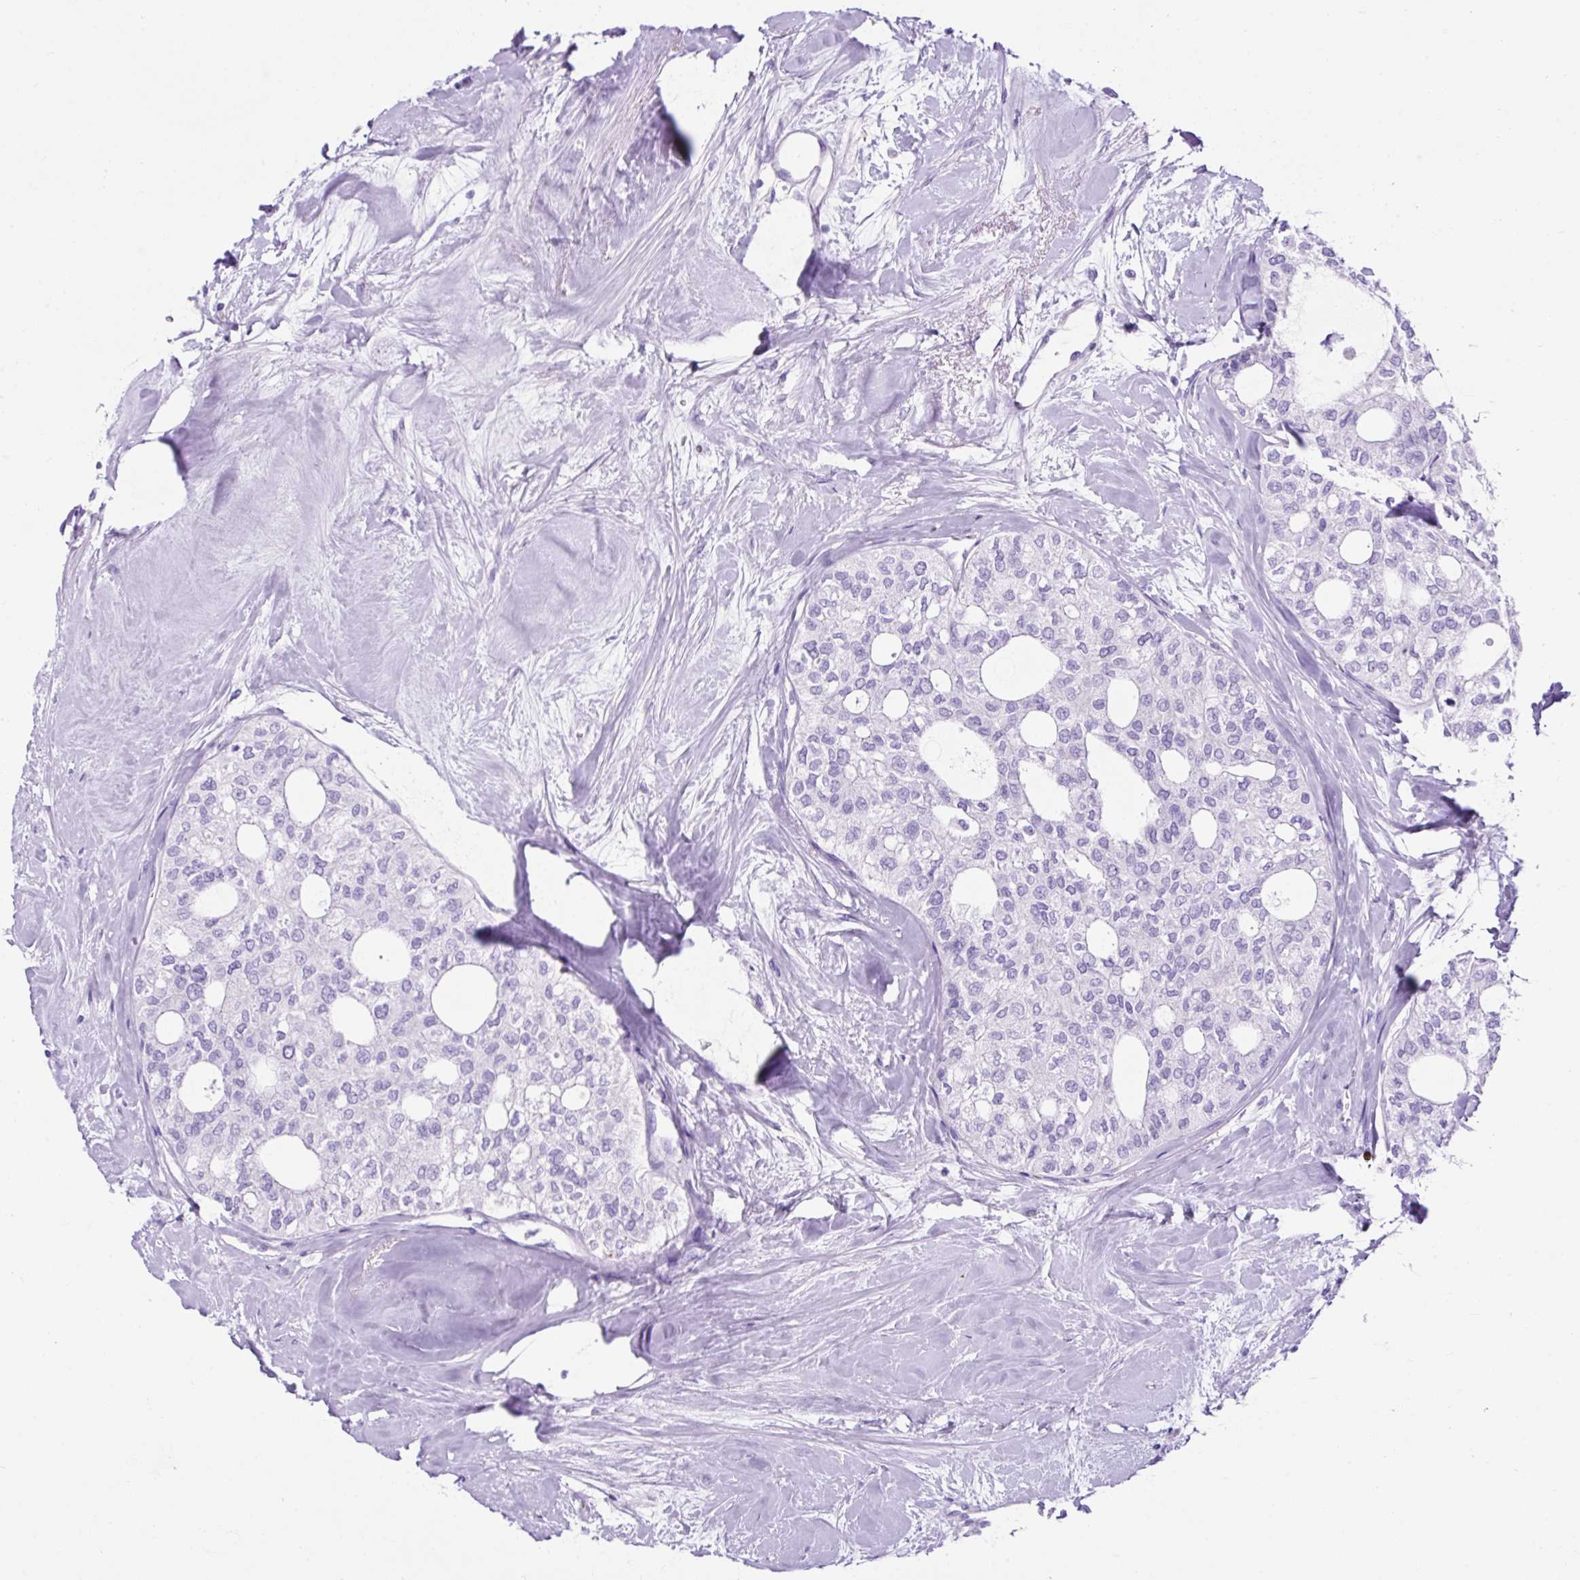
{"staining": {"intensity": "negative", "quantity": "none", "location": "none"}, "tissue": "thyroid cancer", "cell_type": "Tumor cells", "image_type": "cancer", "snomed": [{"axis": "morphology", "description": "Follicular adenoma carcinoma, NOS"}, {"axis": "topography", "description": "Thyroid gland"}], "caption": "Thyroid follicular adenoma carcinoma was stained to show a protein in brown. There is no significant positivity in tumor cells. (DAB IHC with hematoxylin counter stain).", "gene": "KRT12", "patient": {"sex": "male", "age": 75}}